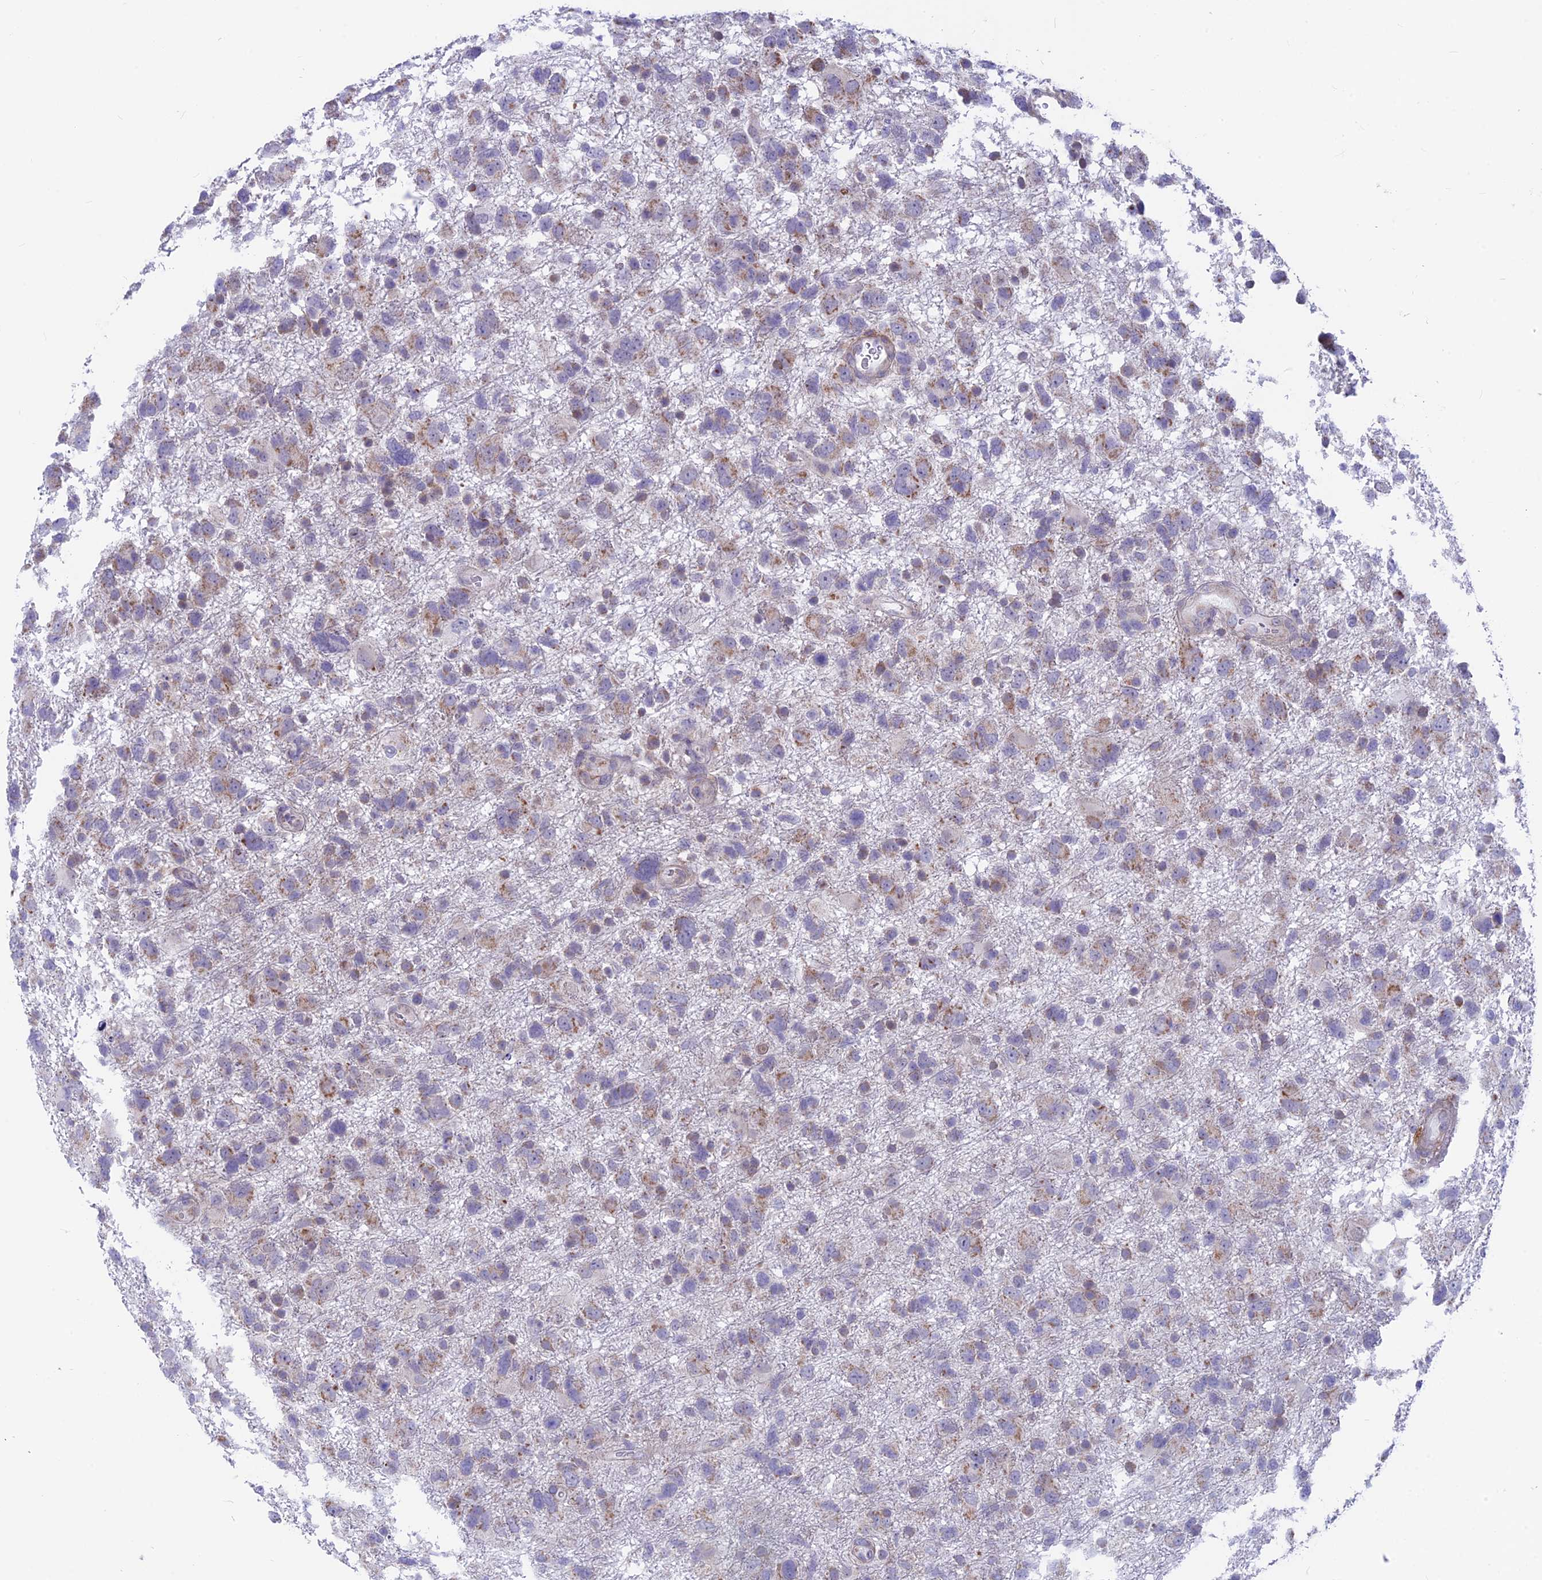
{"staining": {"intensity": "weak", "quantity": "25%-75%", "location": "cytoplasmic/membranous"}, "tissue": "glioma", "cell_type": "Tumor cells", "image_type": "cancer", "snomed": [{"axis": "morphology", "description": "Glioma, malignant, High grade"}, {"axis": "topography", "description": "Brain"}], "caption": "A histopathology image showing weak cytoplasmic/membranous staining in about 25%-75% of tumor cells in malignant high-grade glioma, as visualized by brown immunohistochemical staining.", "gene": "PLAC9", "patient": {"sex": "male", "age": 61}}